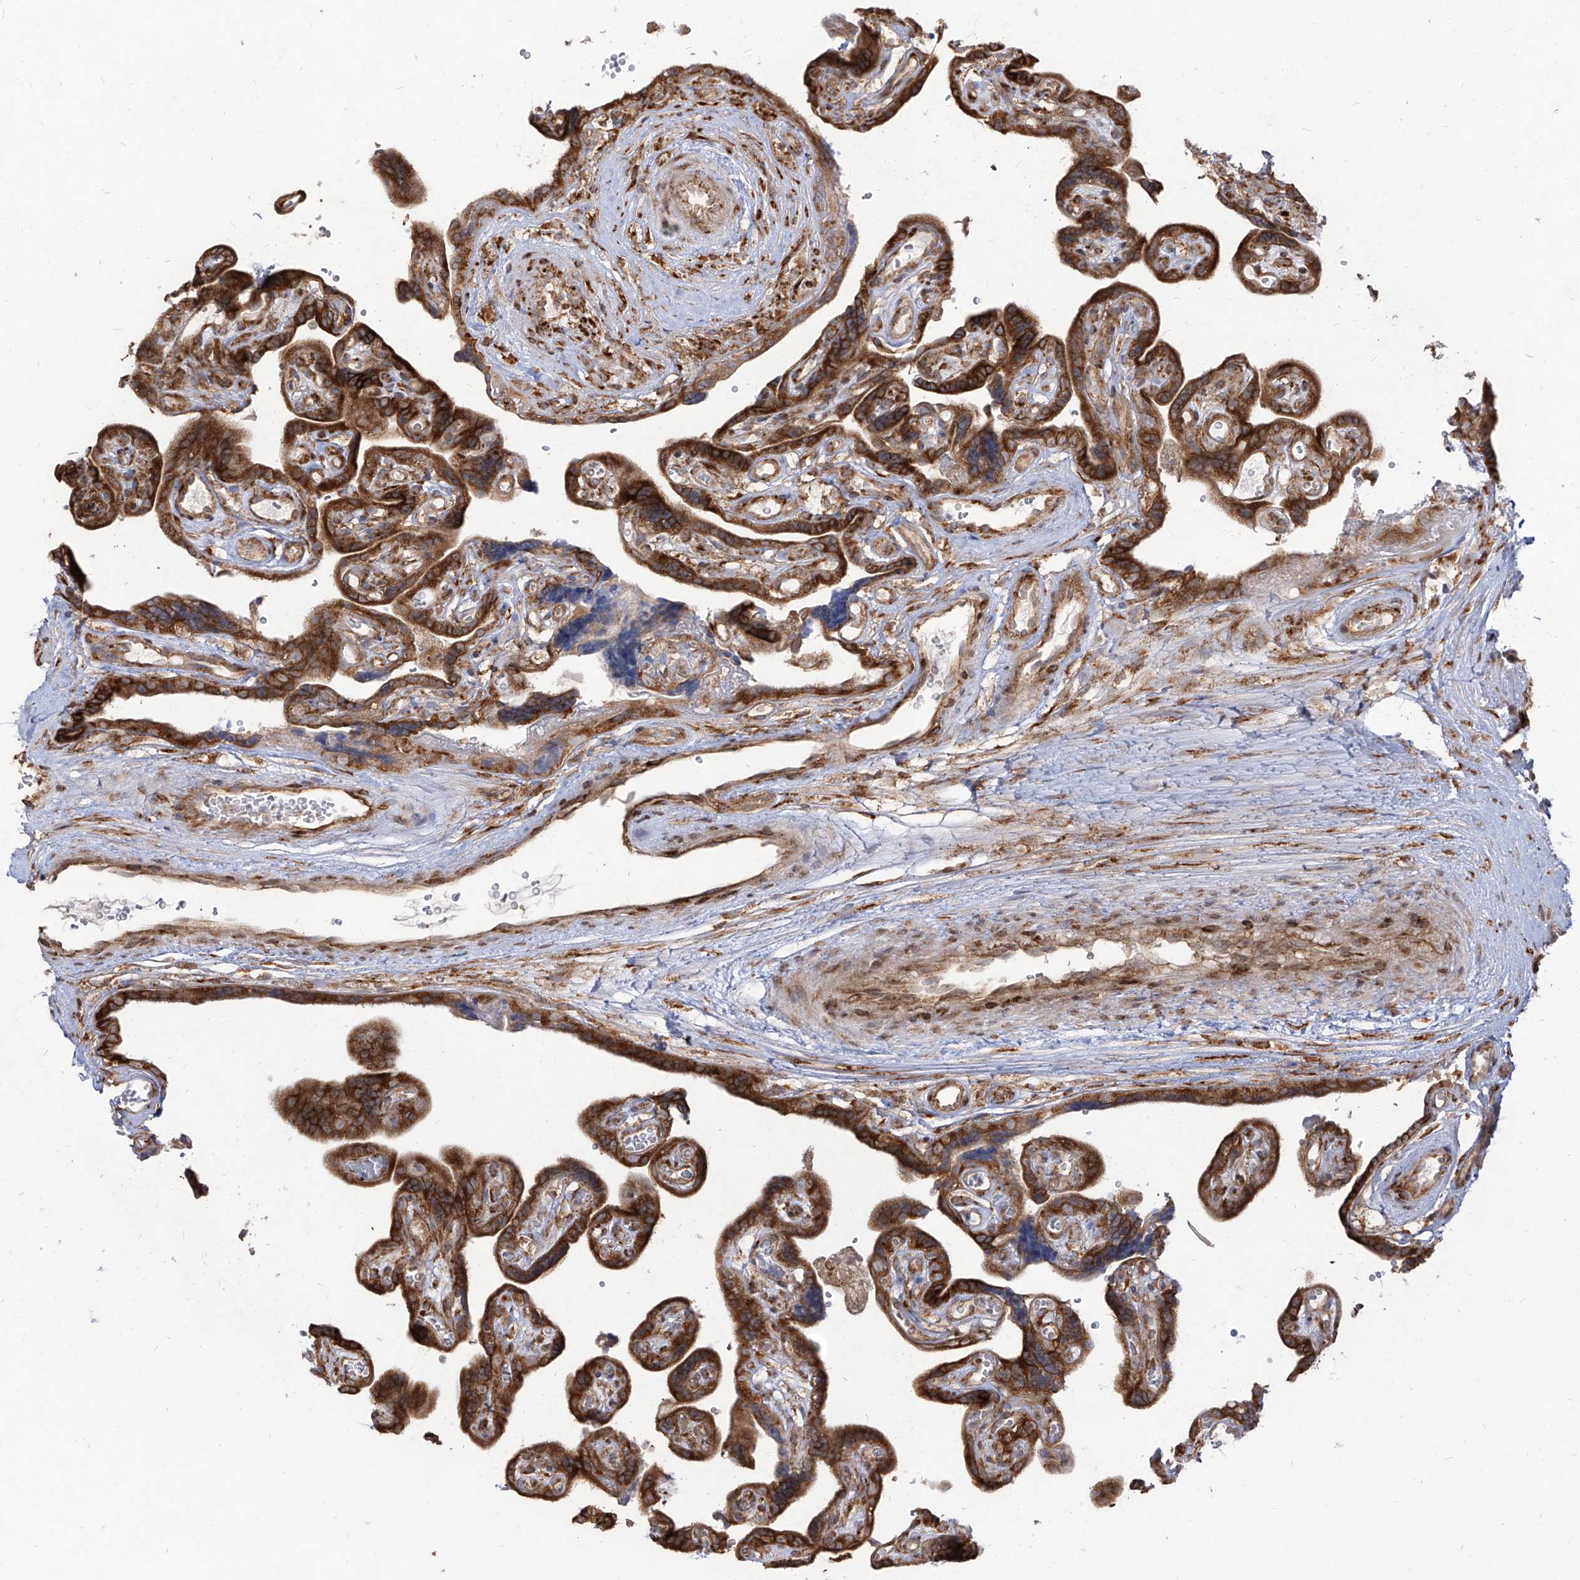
{"staining": {"intensity": "strong", "quantity": ">75%", "location": "cytoplasmic/membranous"}, "tissue": "placenta", "cell_type": "Decidual cells", "image_type": "normal", "snomed": [{"axis": "morphology", "description": "Normal tissue, NOS"}, {"axis": "topography", "description": "Placenta"}], "caption": "Decidual cells exhibit strong cytoplasmic/membranous expression in about >75% of cells in normal placenta.", "gene": "RPS25", "patient": {"sex": "female", "age": 30}}